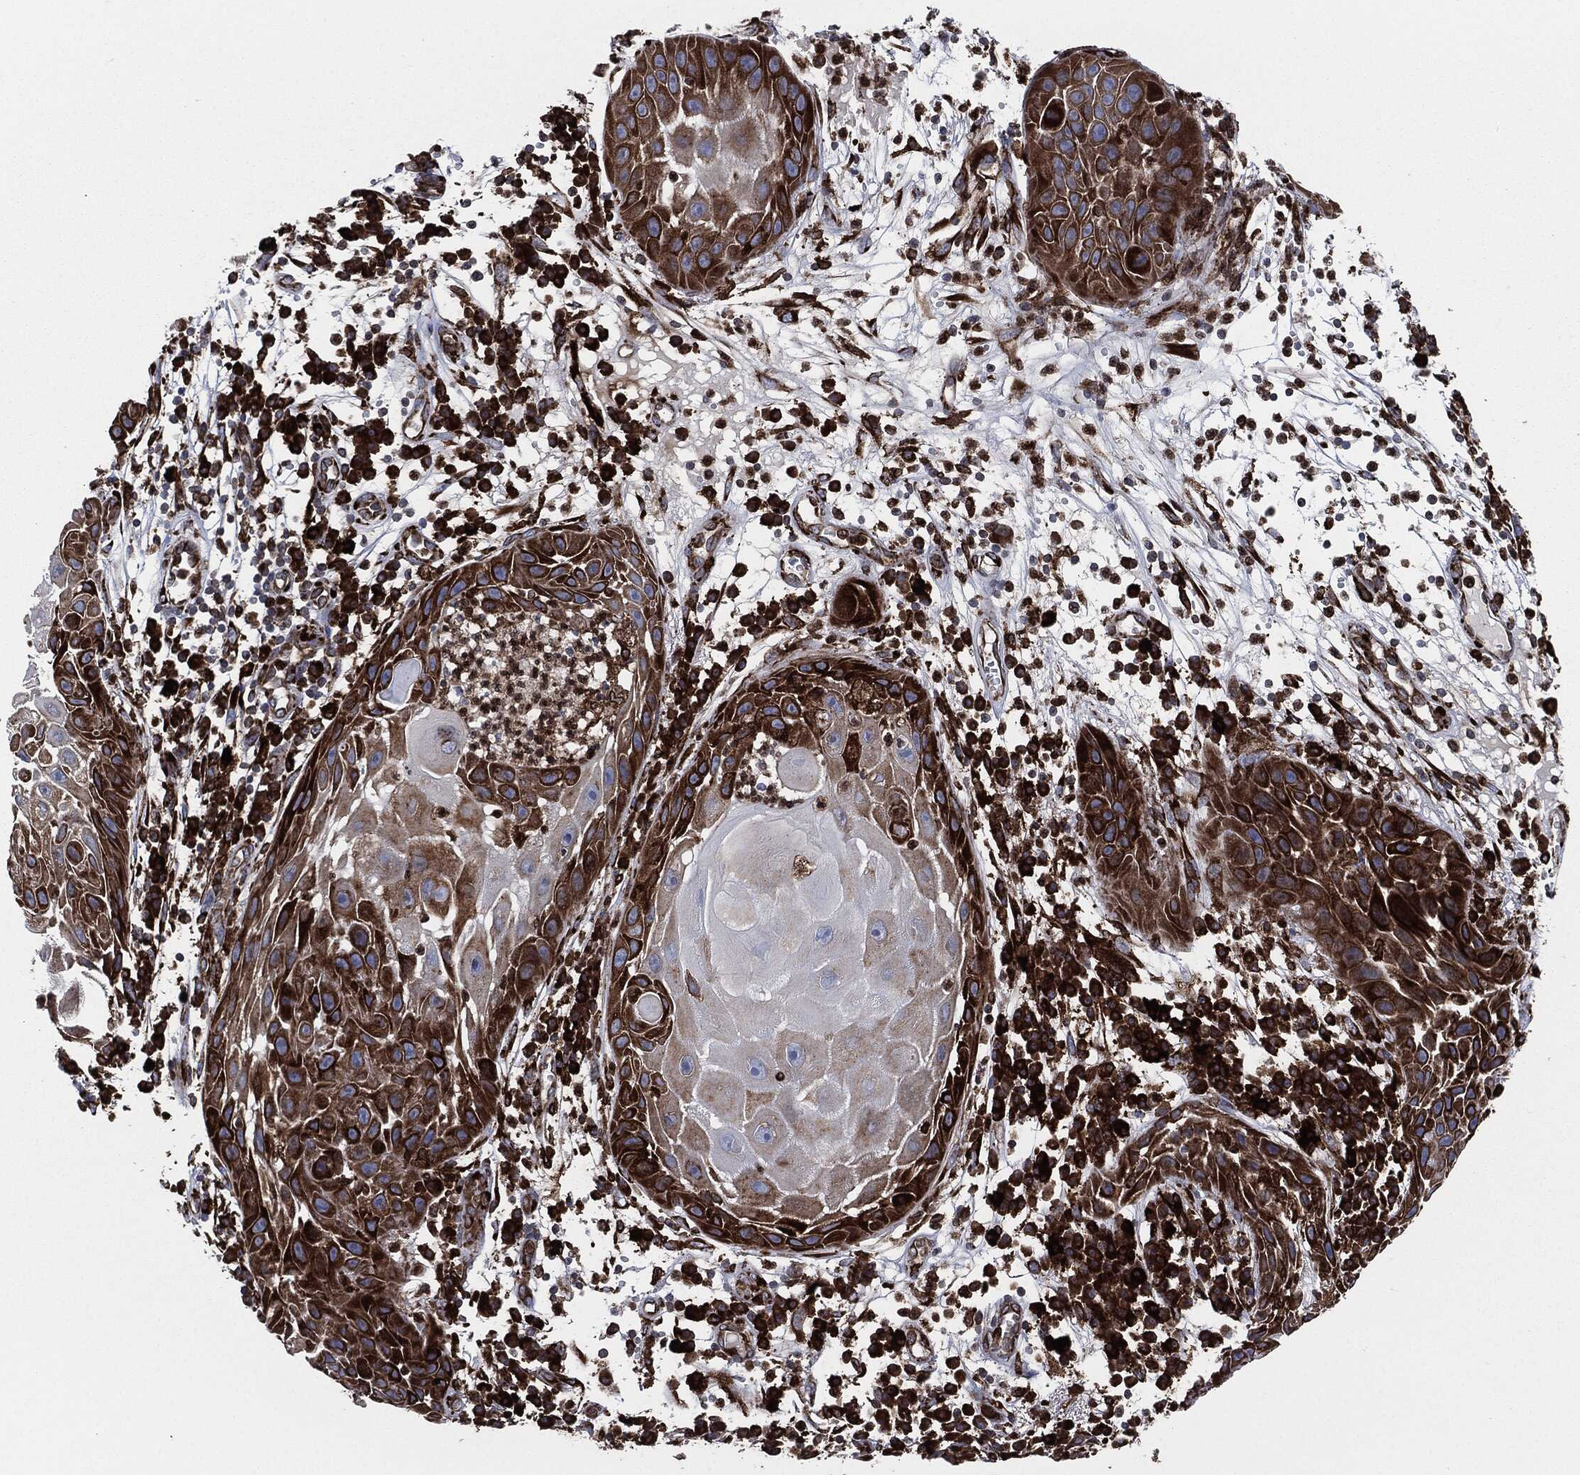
{"staining": {"intensity": "strong", "quantity": ">75%", "location": "cytoplasmic/membranous"}, "tissue": "skin cancer", "cell_type": "Tumor cells", "image_type": "cancer", "snomed": [{"axis": "morphology", "description": "Normal tissue, NOS"}, {"axis": "morphology", "description": "Squamous cell carcinoma, NOS"}, {"axis": "topography", "description": "Skin"}], "caption": "A brown stain highlights strong cytoplasmic/membranous staining of a protein in skin cancer tumor cells. The staining was performed using DAB (3,3'-diaminobenzidine), with brown indicating positive protein expression. Nuclei are stained blue with hematoxylin.", "gene": "CALR", "patient": {"sex": "male", "age": 79}}